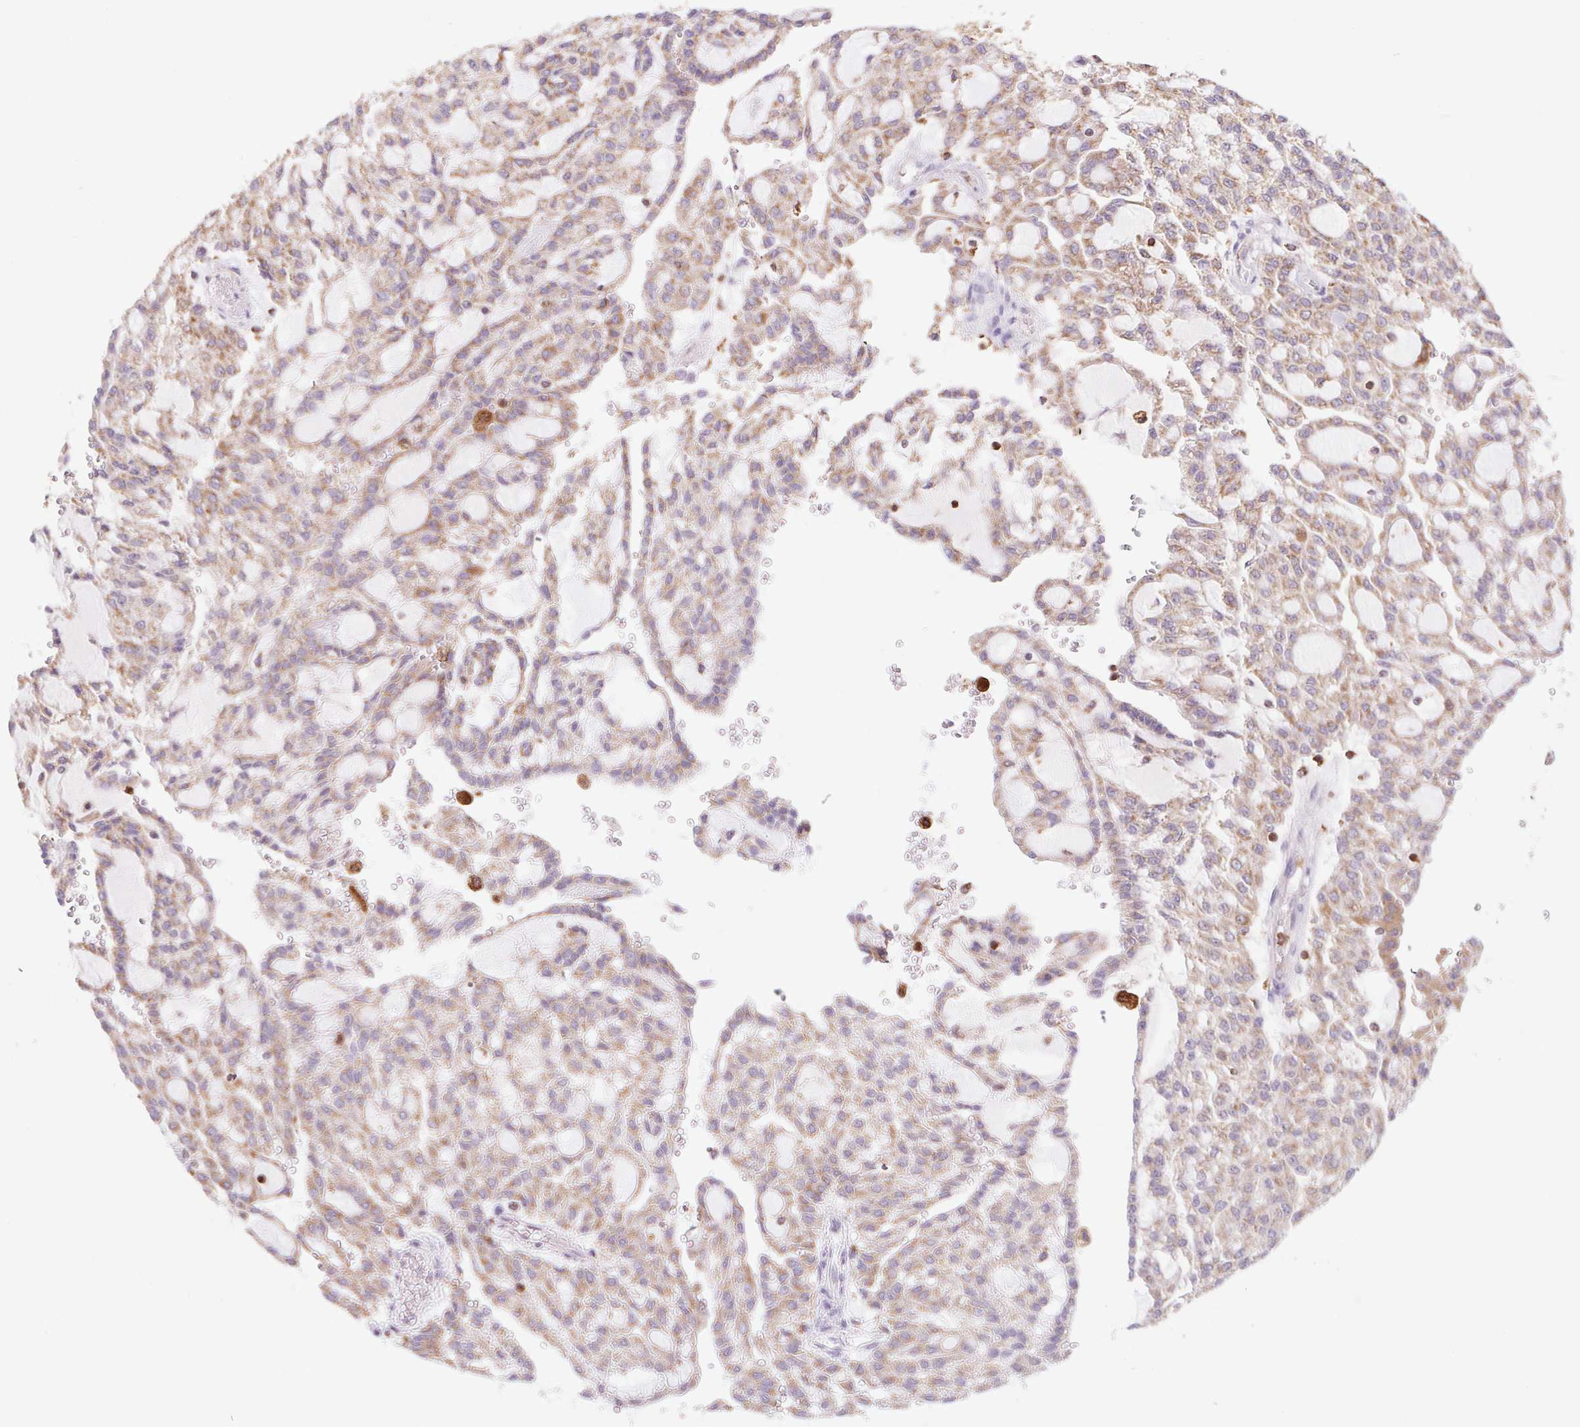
{"staining": {"intensity": "moderate", "quantity": ">75%", "location": "cytoplasmic/membranous"}, "tissue": "renal cancer", "cell_type": "Tumor cells", "image_type": "cancer", "snomed": [{"axis": "morphology", "description": "Adenocarcinoma, NOS"}, {"axis": "topography", "description": "Kidney"}], "caption": "The micrograph shows immunohistochemical staining of renal adenocarcinoma. There is moderate cytoplasmic/membranous staining is seen in approximately >75% of tumor cells.", "gene": "URM1", "patient": {"sex": "male", "age": 63}}